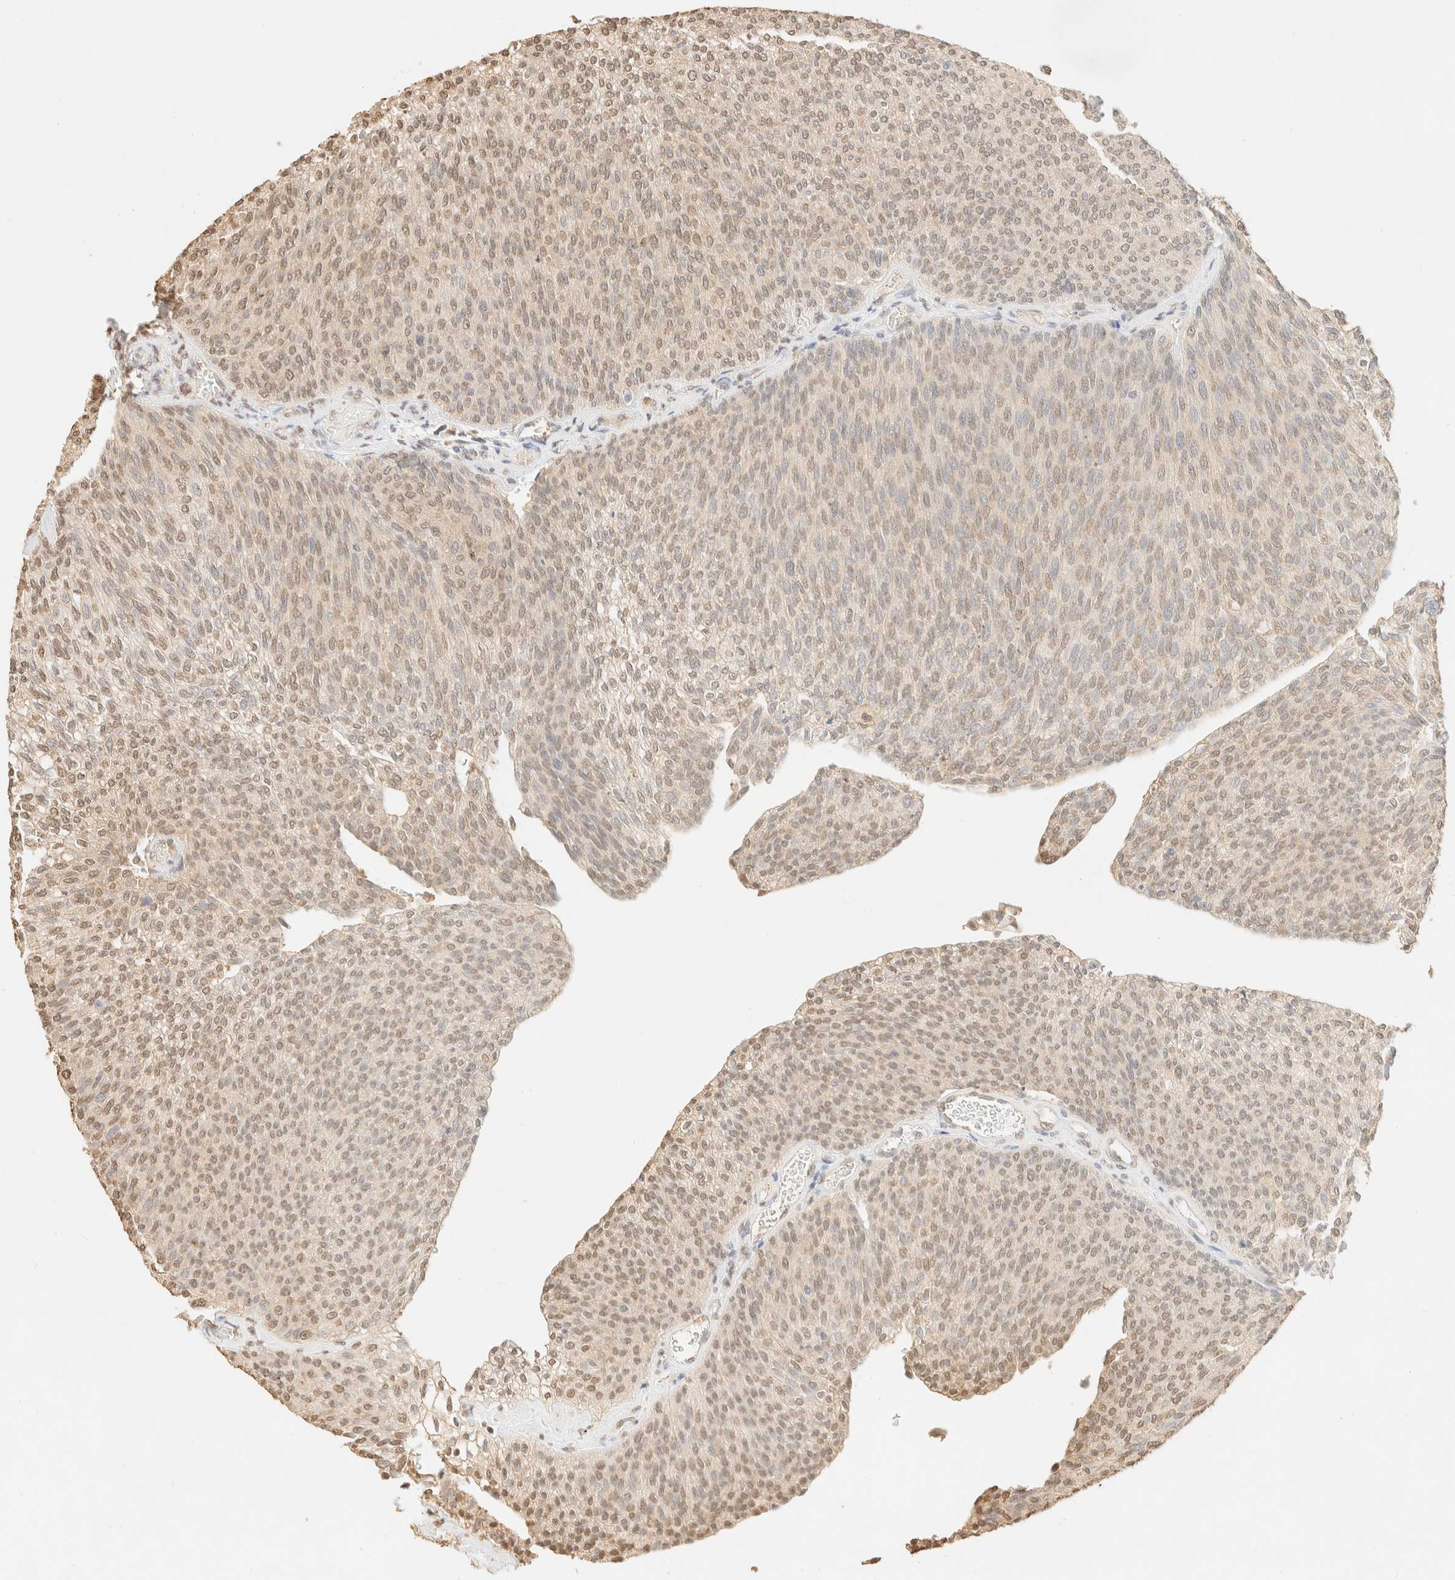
{"staining": {"intensity": "weak", "quantity": ">75%", "location": "nuclear"}, "tissue": "urothelial cancer", "cell_type": "Tumor cells", "image_type": "cancer", "snomed": [{"axis": "morphology", "description": "Urothelial carcinoma, Low grade"}, {"axis": "topography", "description": "Urinary bladder"}], "caption": "Tumor cells show low levels of weak nuclear staining in approximately >75% of cells in urothelial cancer.", "gene": "S100A13", "patient": {"sex": "female", "age": 79}}